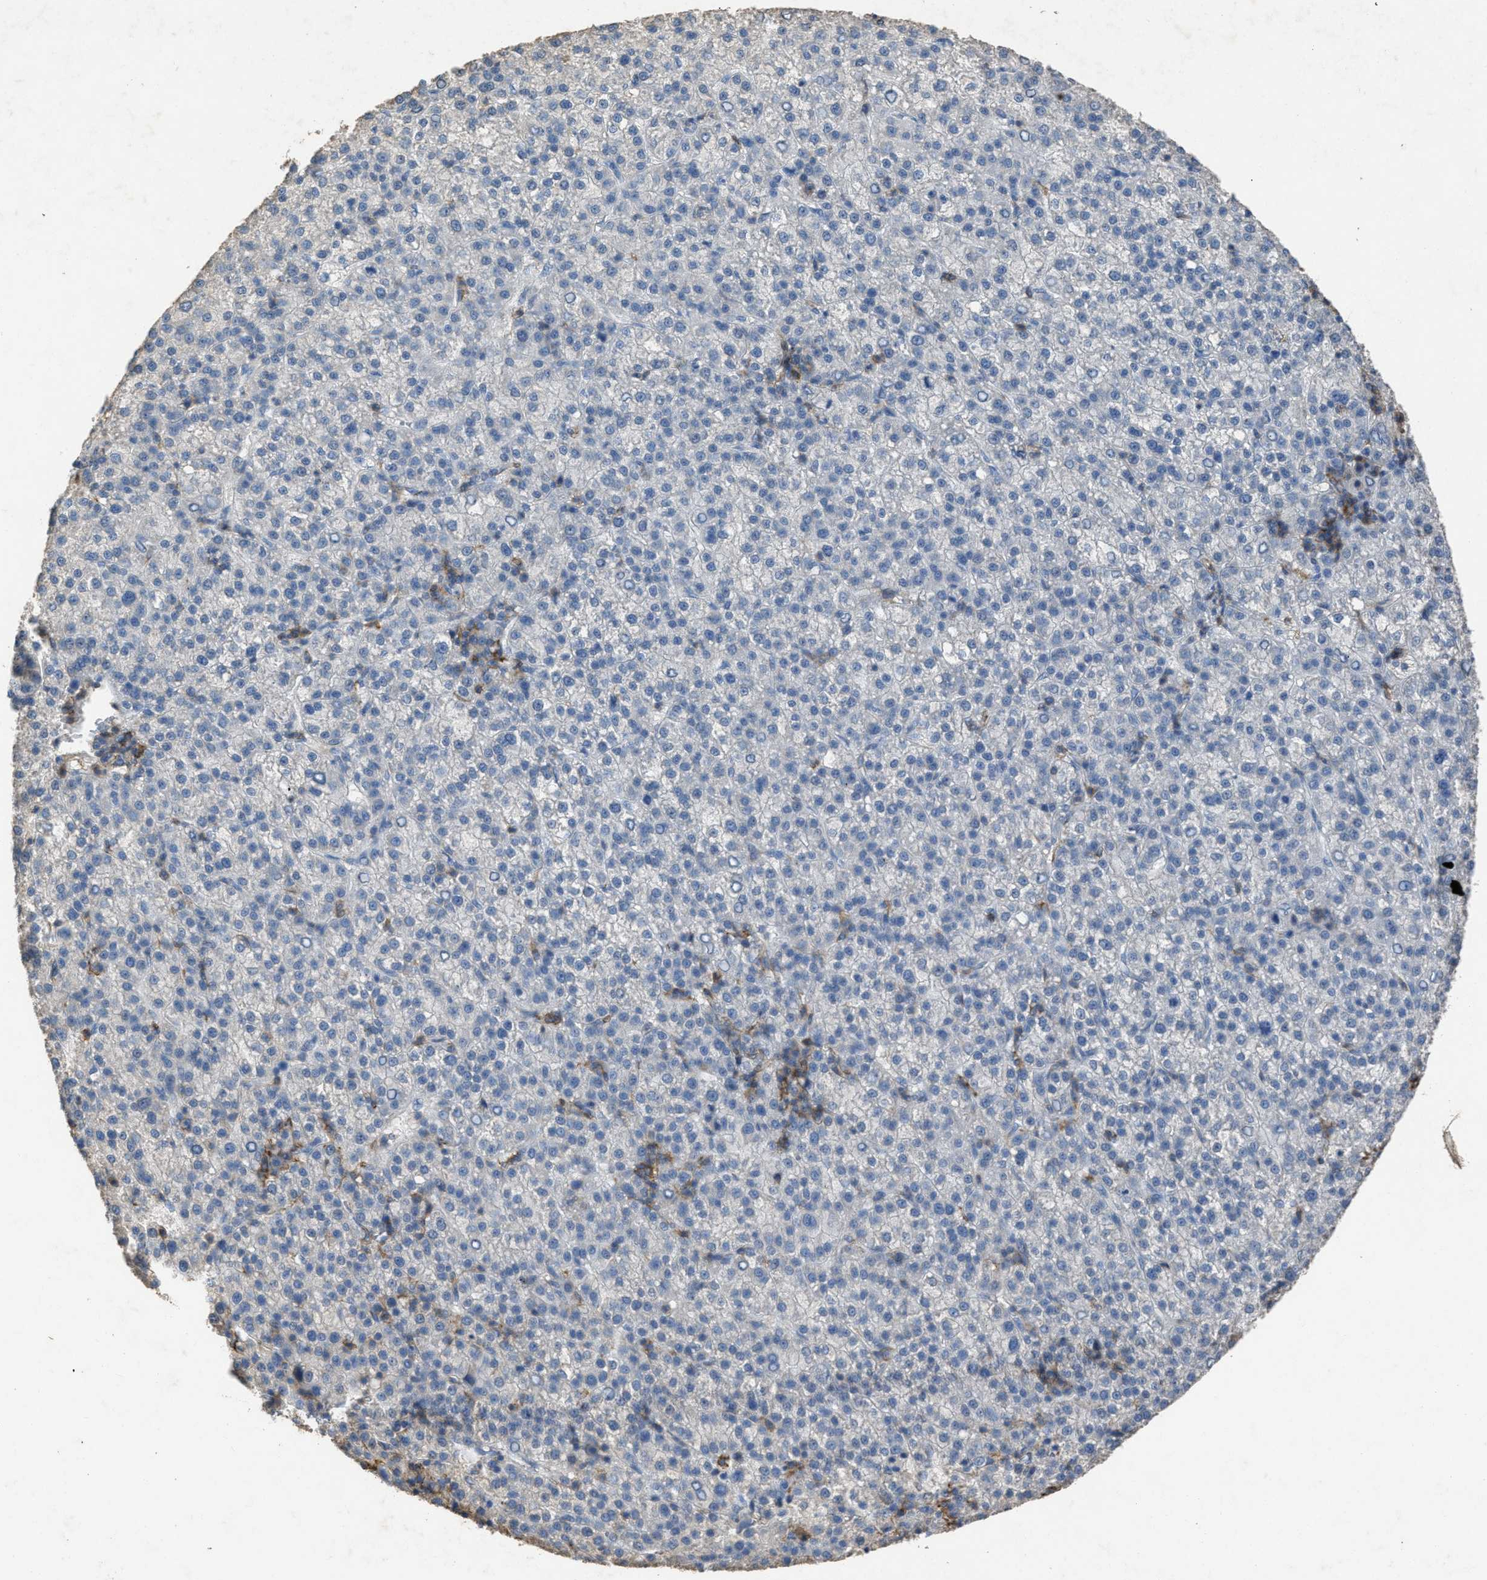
{"staining": {"intensity": "negative", "quantity": "none", "location": "none"}, "tissue": "liver cancer", "cell_type": "Tumor cells", "image_type": "cancer", "snomed": [{"axis": "morphology", "description": "Carcinoma, Hepatocellular, NOS"}, {"axis": "topography", "description": "Liver"}], "caption": "Protein analysis of liver hepatocellular carcinoma demonstrates no significant staining in tumor cells. (DAB (3,3'-diaminobenzidine) immunohistochemistry (IHC), high magnification).", "gene": "OR51E1", "patient": {"sex": "female", "age": 58}}